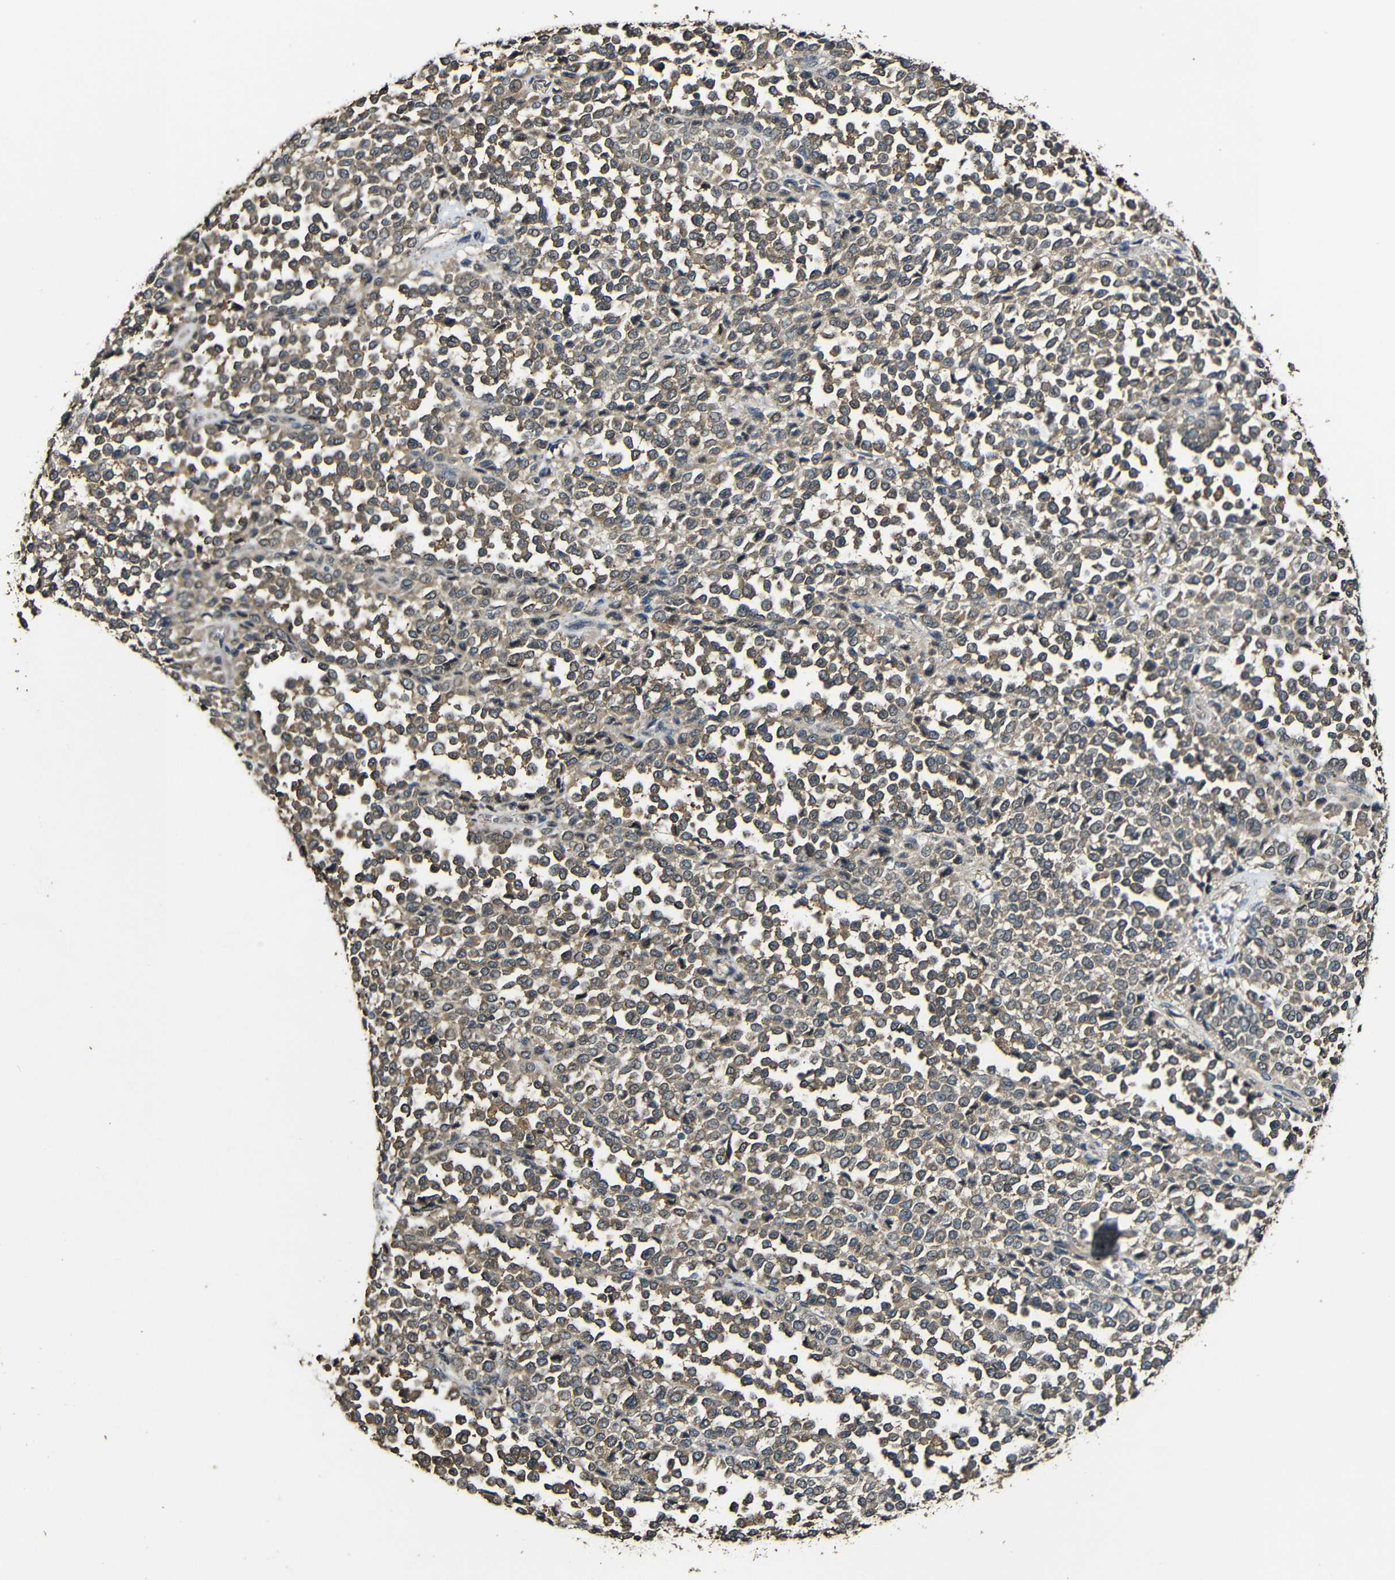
{"staining": {"intensity": "moderate", "quantity": ">75%", "location": "cytoplasmic/membranous"}, "tissue": "melanoma", "cell_type": "Tumor cells", "image_type": "cancer", "snomed": [{"axis": "morphology", "description": "Malignant melanoma, Metastatic site"}, {"axis": "topography", "description": "Pancreas"}], "caption": "A high-resolution histopathology image shows immunohistochemistry (IHC) staining of malignant melanoma (metastatic site), which reveals moderate cytoplasmic/membranous positivity in approximately >75% of tumor cells. (Stains: DAB in brown, nuclei in blue, Microscopy: brightfield microscopy at high magnification).", "gene": "CASP8", "patient": {"sex": "female", "age": 30}}